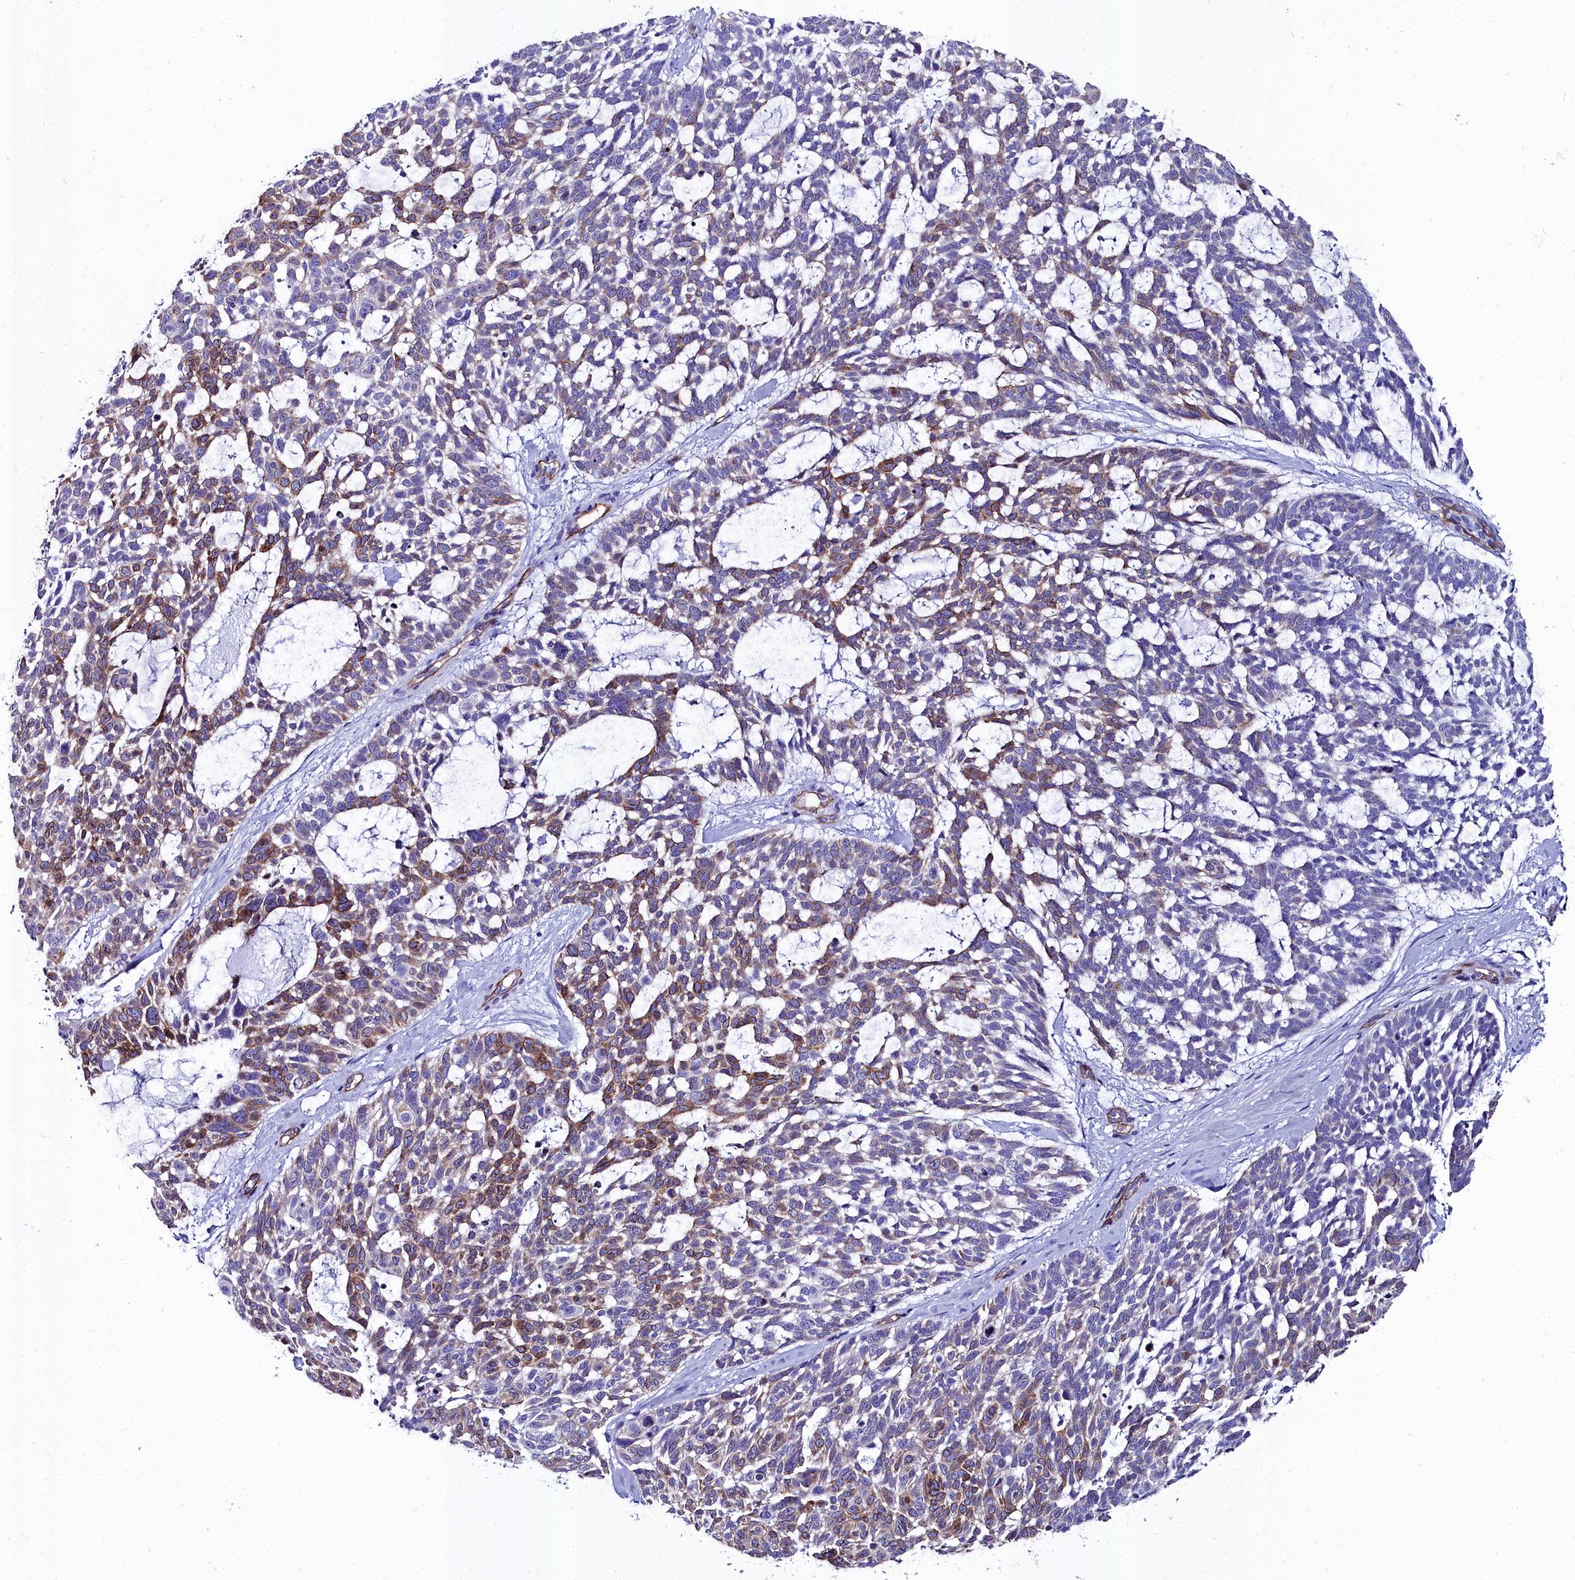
{"staining": {"intensity": "moderate", "quantity": "25%-75%", "location": "cytoplasmic/membranous"}, "tissue": "skin cancer", "cell_type": "Tumor cells", "image_type": "cancer", "snomed": [{"axis": "morphology", "description": "Basal cell carcinoma"}, {"axis": "topography", "description": "Skin"}], "caption": "Protein staining of basal cell carcinoma (skin) tissue displays moderate cytoplasmic/membranous staining in approximately 25%-75% of tumor cells.", "gene": "CYP4F11", "patient": {"sex": "male", "age": 88}}